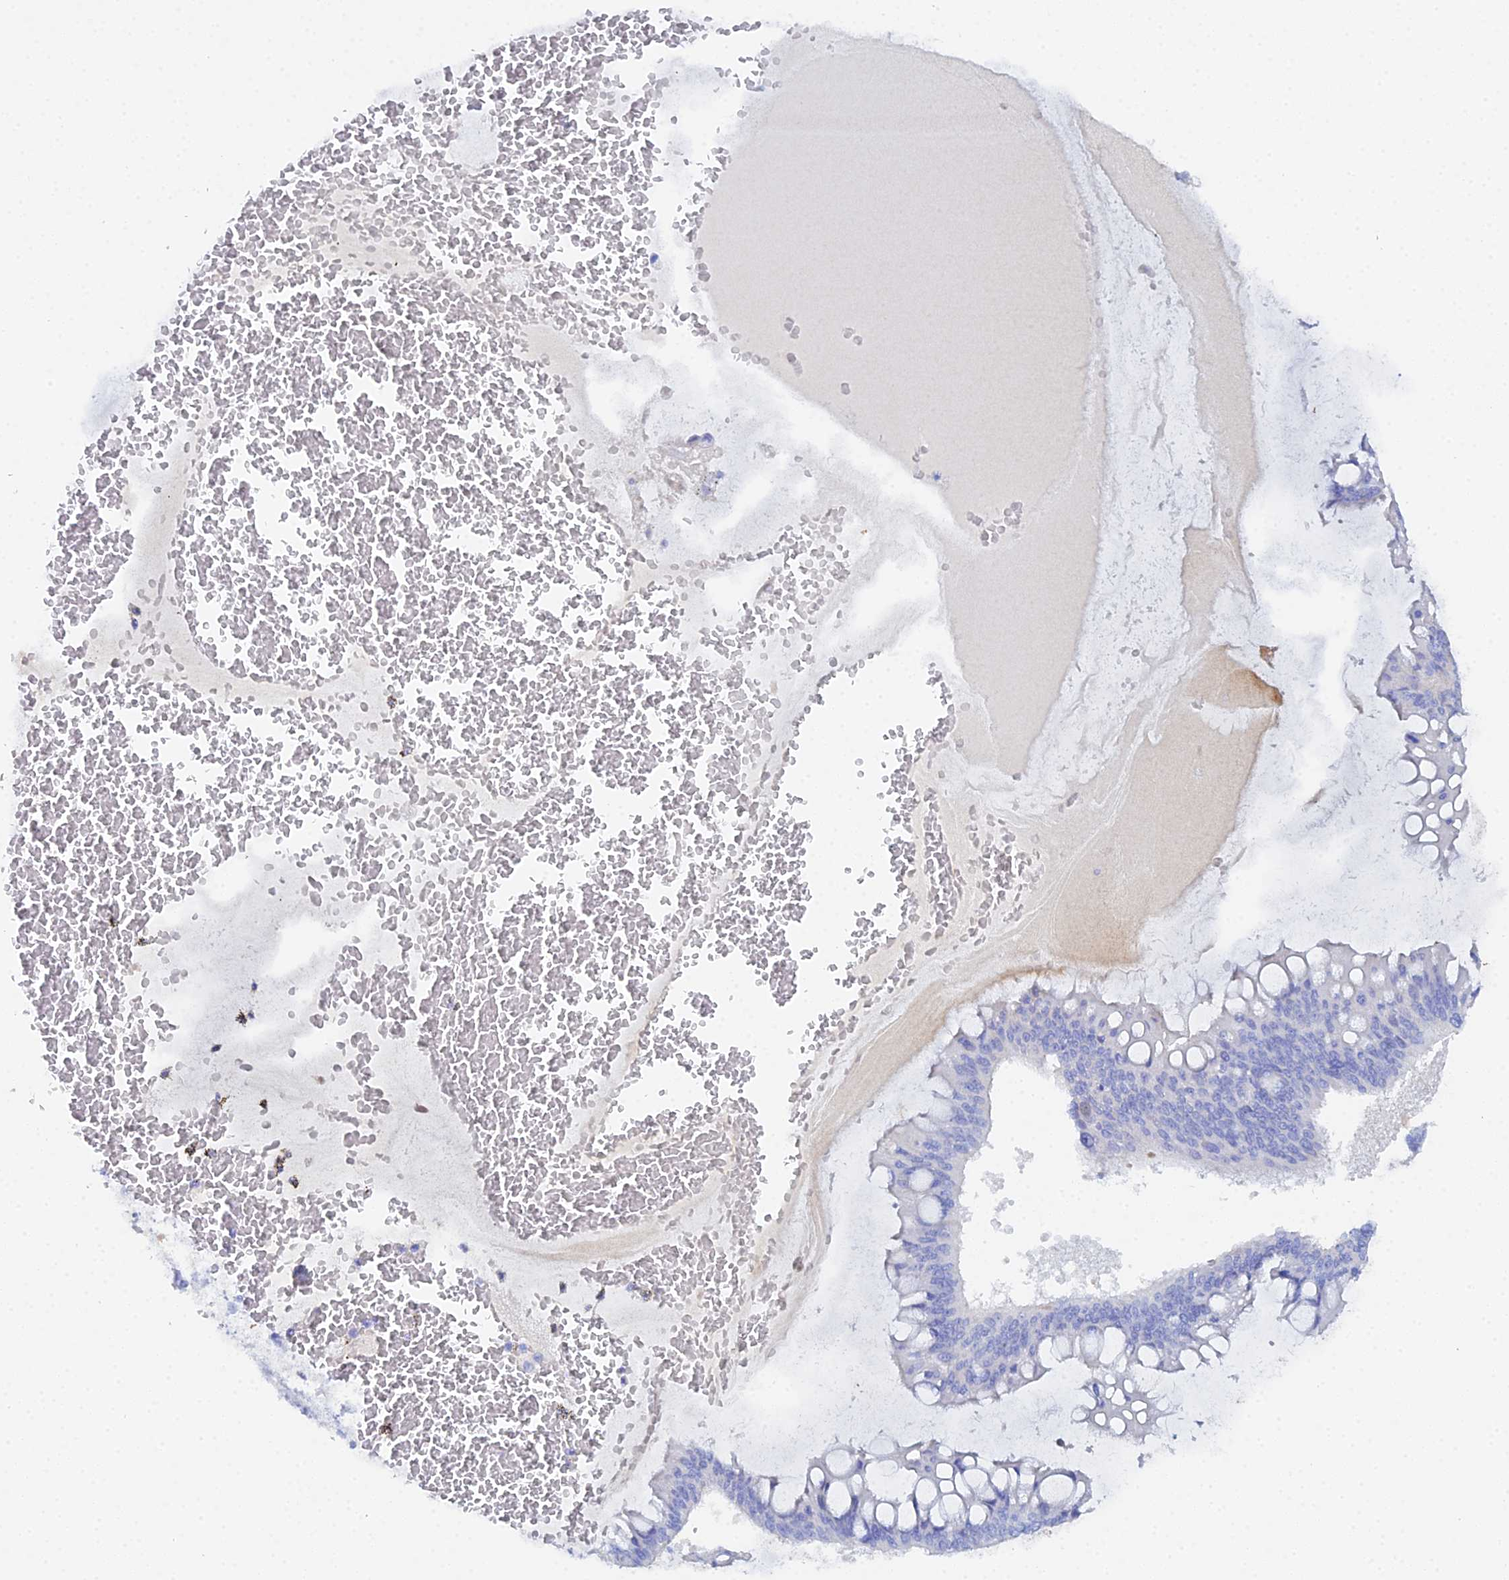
{"staining": {"intensity": "negative", "quantity": "none", "location": "none"}, "tissue": "ovarian cancer", "cell_type": "Tumor cells", "image_type": "cancer", "snomed": [{"axis": "morphology", "description": "Cystadenocarcinoma, mucinous, NOS"}, {"axis": "topography", "description": "Ovary"}], "caption": "A micrograph of human ovarian cancer is negative for staining in tumor cells.", "gene": "CELA3A", "patient": {"sex": "female", "age": 73}}